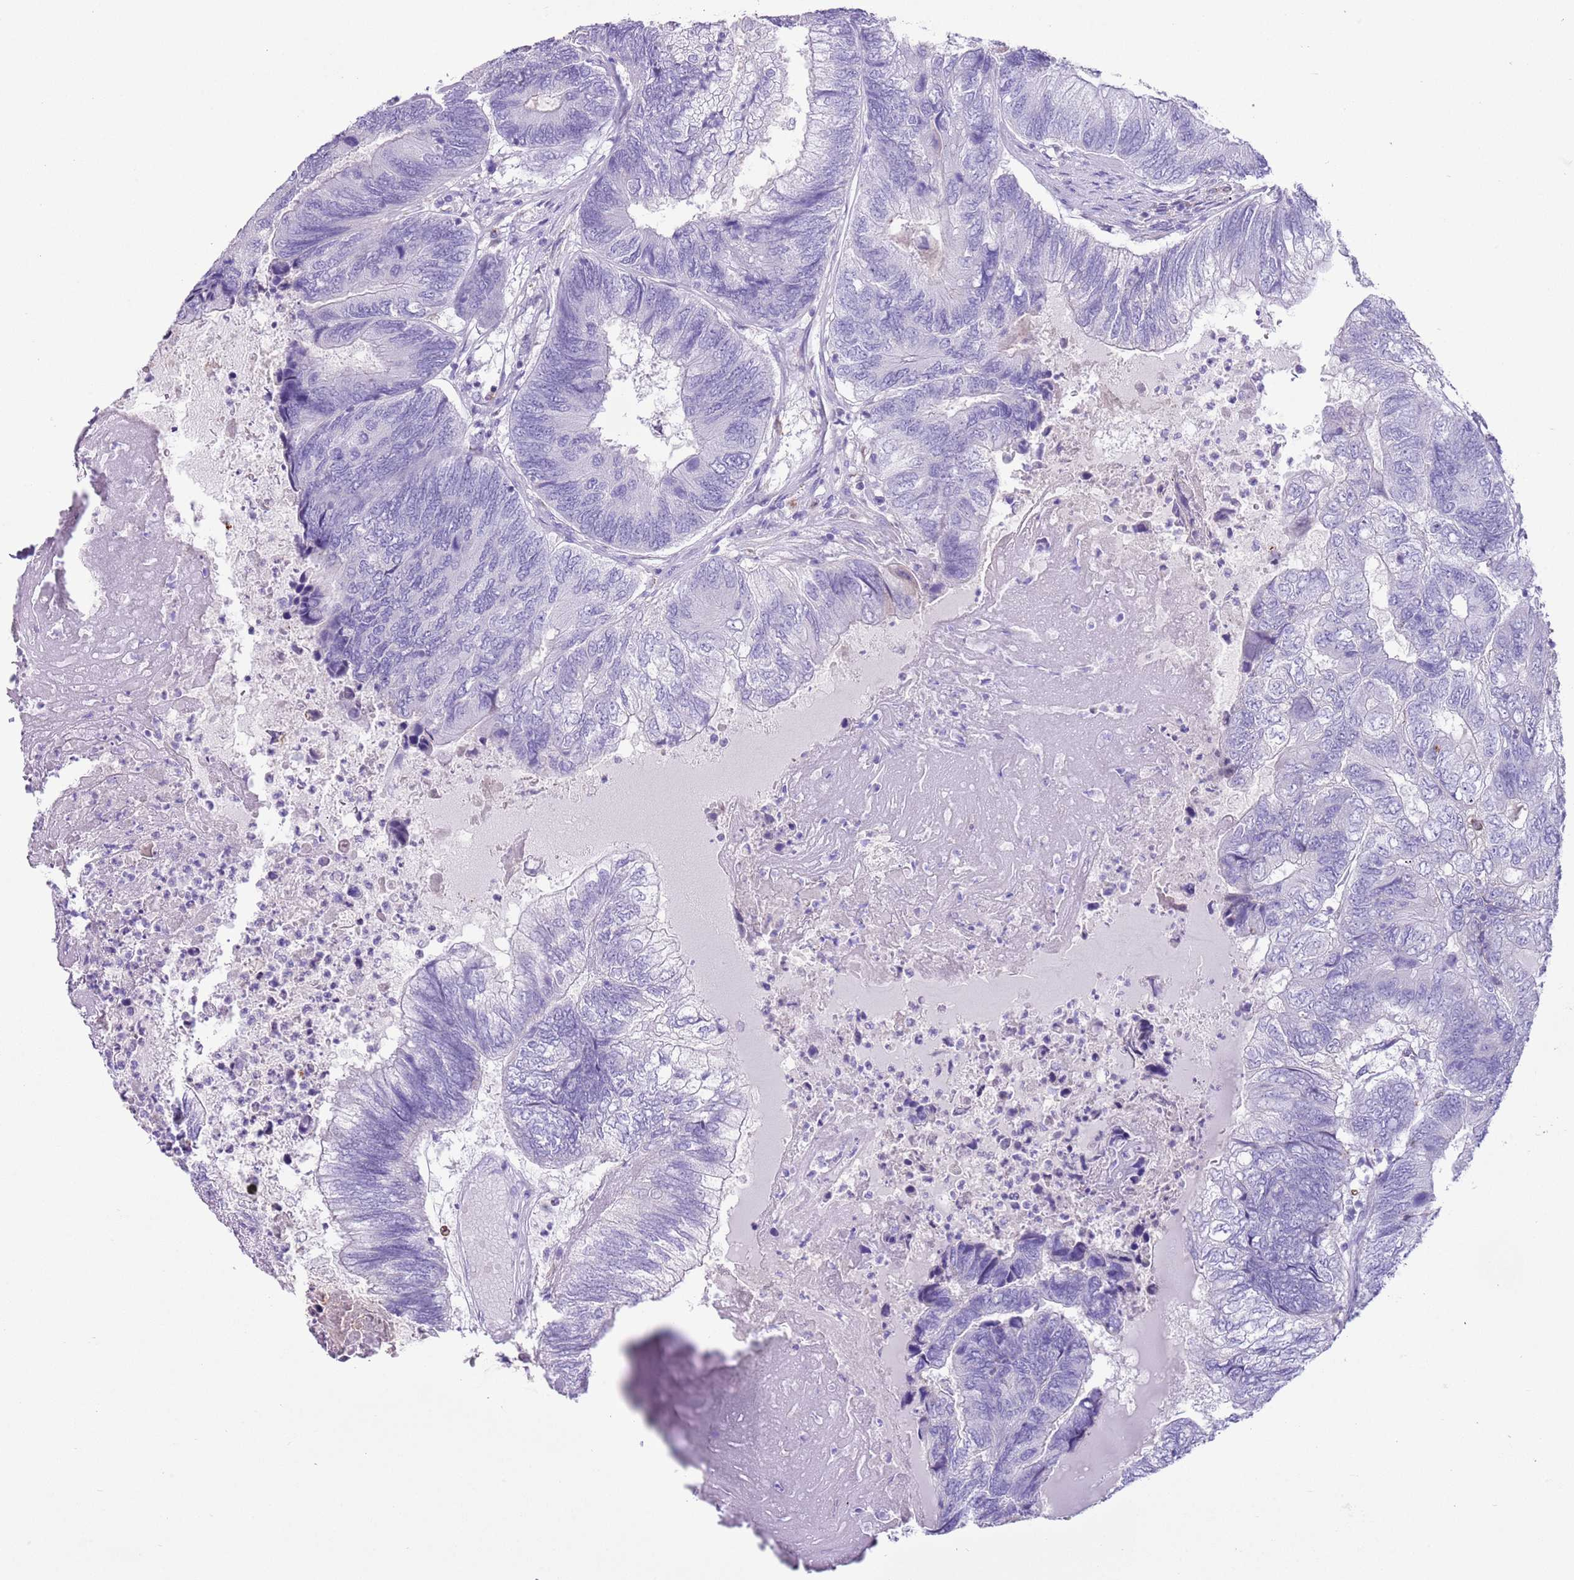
{"staining": {"intensity": "negative", "quantity": "none", "location": "none"}, "tissue": "colorectal cancer", "cell_type": "Tumor cells", "image_type": "cancer", "snomed": [{"axis": "morphology", "description": "Adenocarcinoma, NOS"}, {"axis": "topography", "description": "Colon"}], "caption": "This is an immunohistochemistry micrograph of adenocarcinoma (colorectal). There is no positivity in tumor cells.", "gene": "ZNF697", "patient": {"sex": "female", "age": 67}}